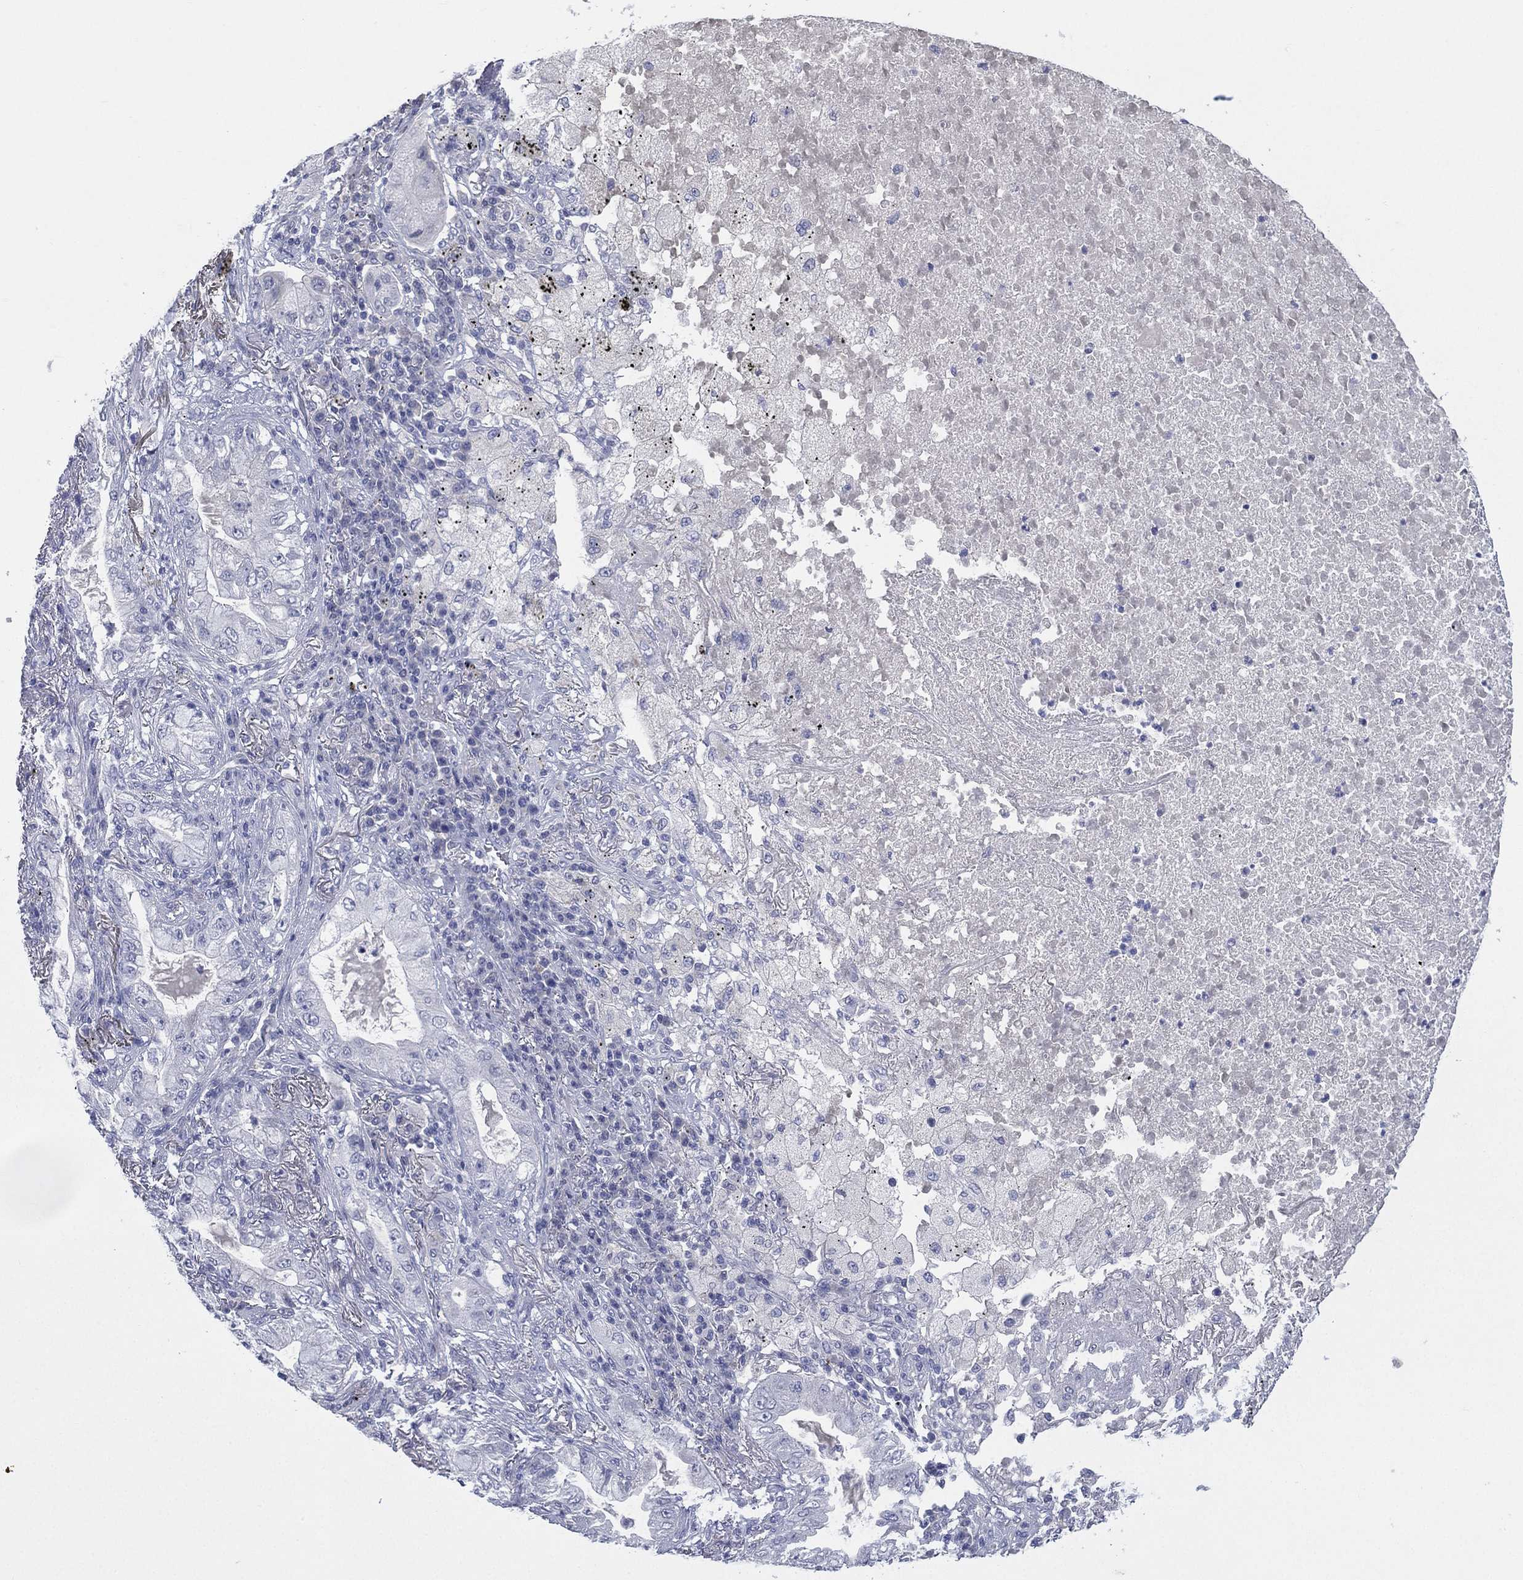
{"staining": {"intensity": "negative", "quantity": "none", "location": "none"}, "tissue": "lung cancer", "cell_type": "Tumor cells", "image_type": "cancer", "snomed": [{"axis": "morphology", "description": "Adenocarcinoma, NOS"}, {"axis": "topography", "description": "Lung"}], "caption": "Immunohistochemical staining of lung cancer shows no significant positivity in tumor cells.", "gene": "KRT35", "patient": {"sex": "female", "age": 73}}